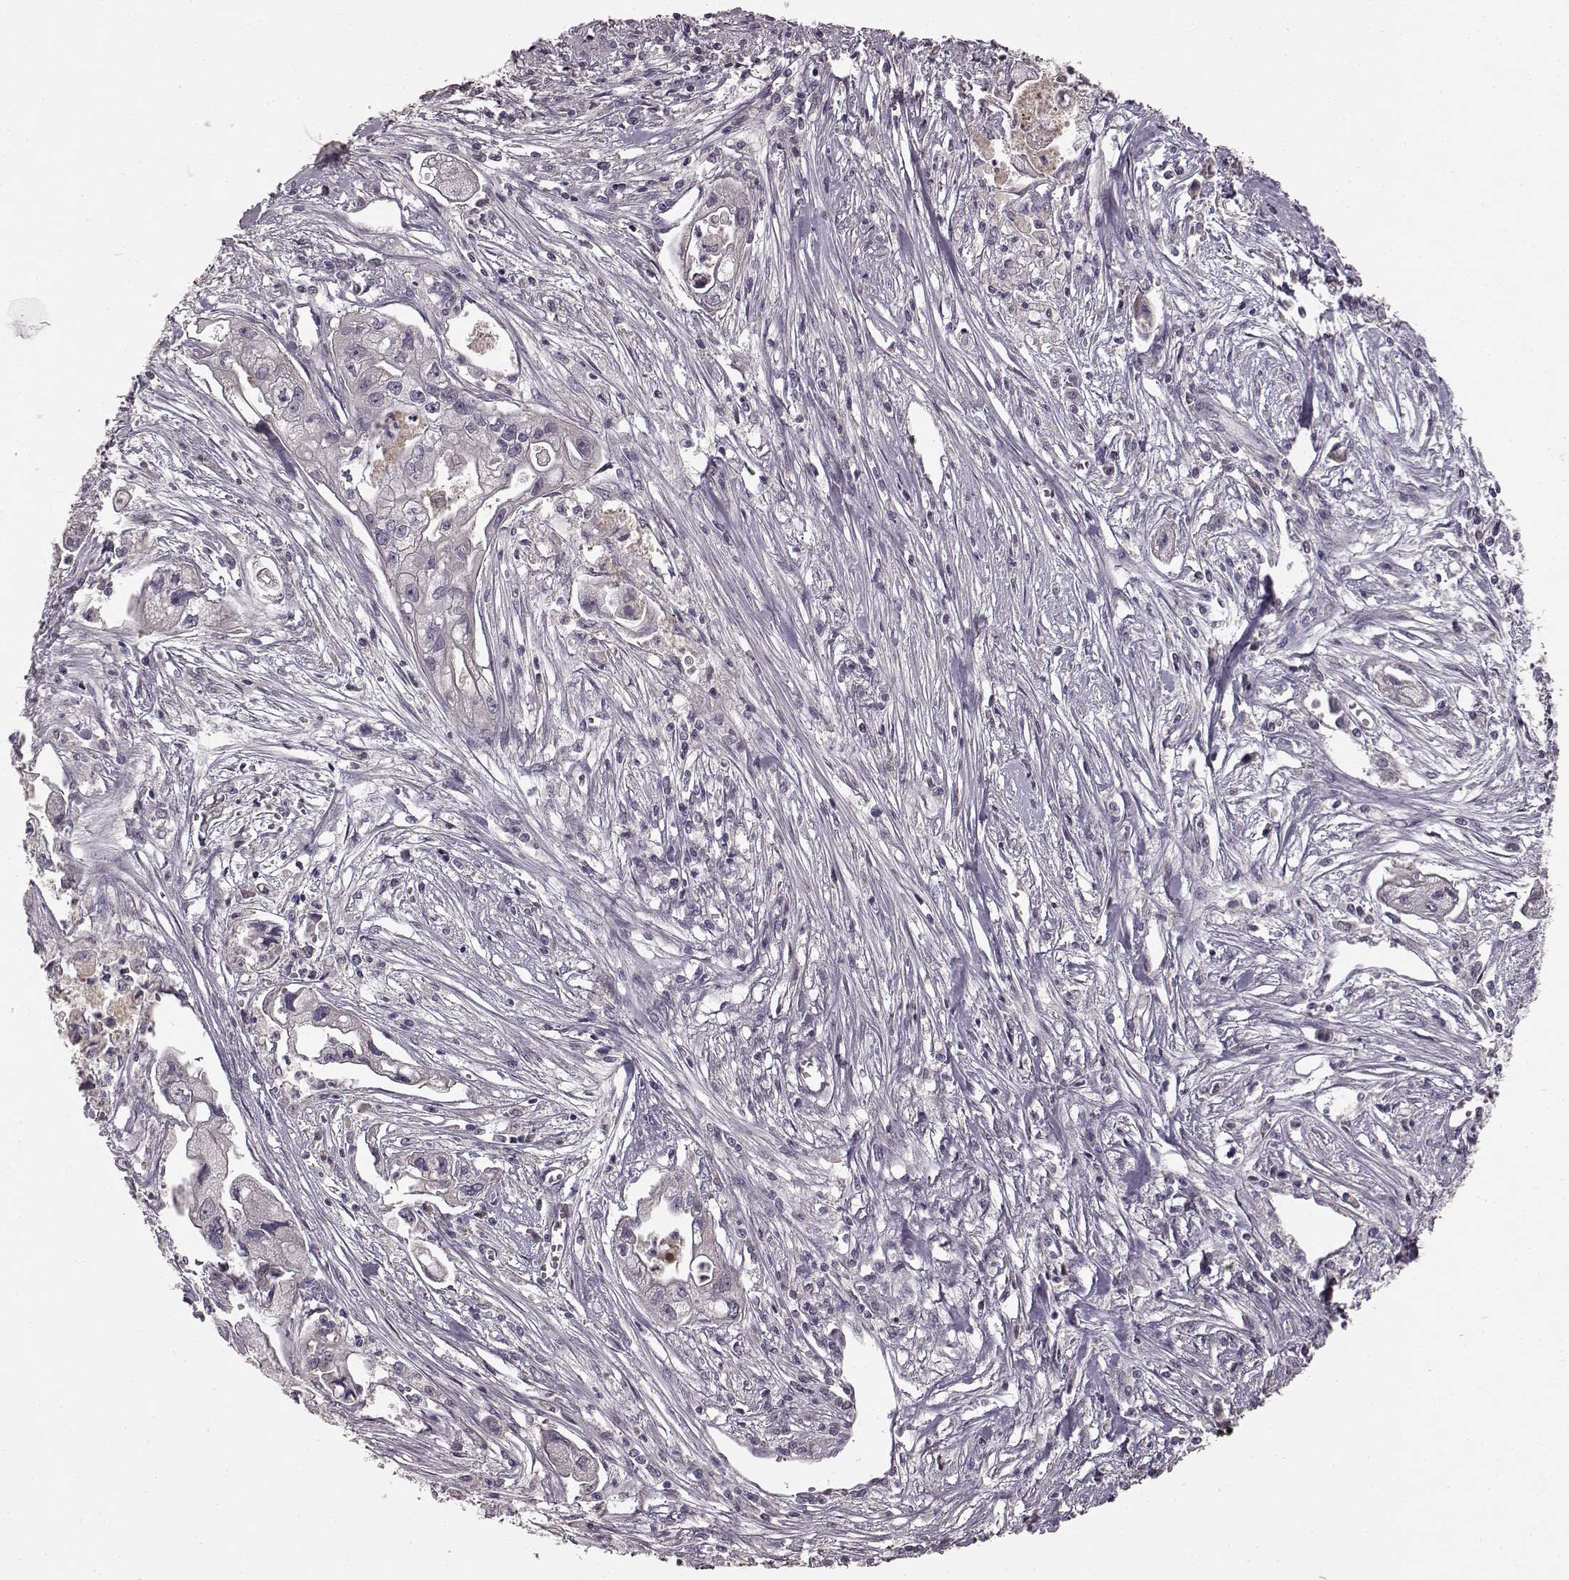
{"staining": {"intensity": "negative", "quantity": "none", "location": "none"}, "tissue": "pancreatic cancer", "cell_type": "Tumor cells", "image_type": "cancer", "snomed": [{"axis": "morphology", "description": "Adenocarcinoma, NOS"}, {"axis": "topography", "description": "Pancreas"}], "caption": "A micrograph of human pancreatic adenocarcinoma is negative for staining in tumor cells.", "gene": "SLC22A18", "patient": {"sex": "male", "age": 70}}